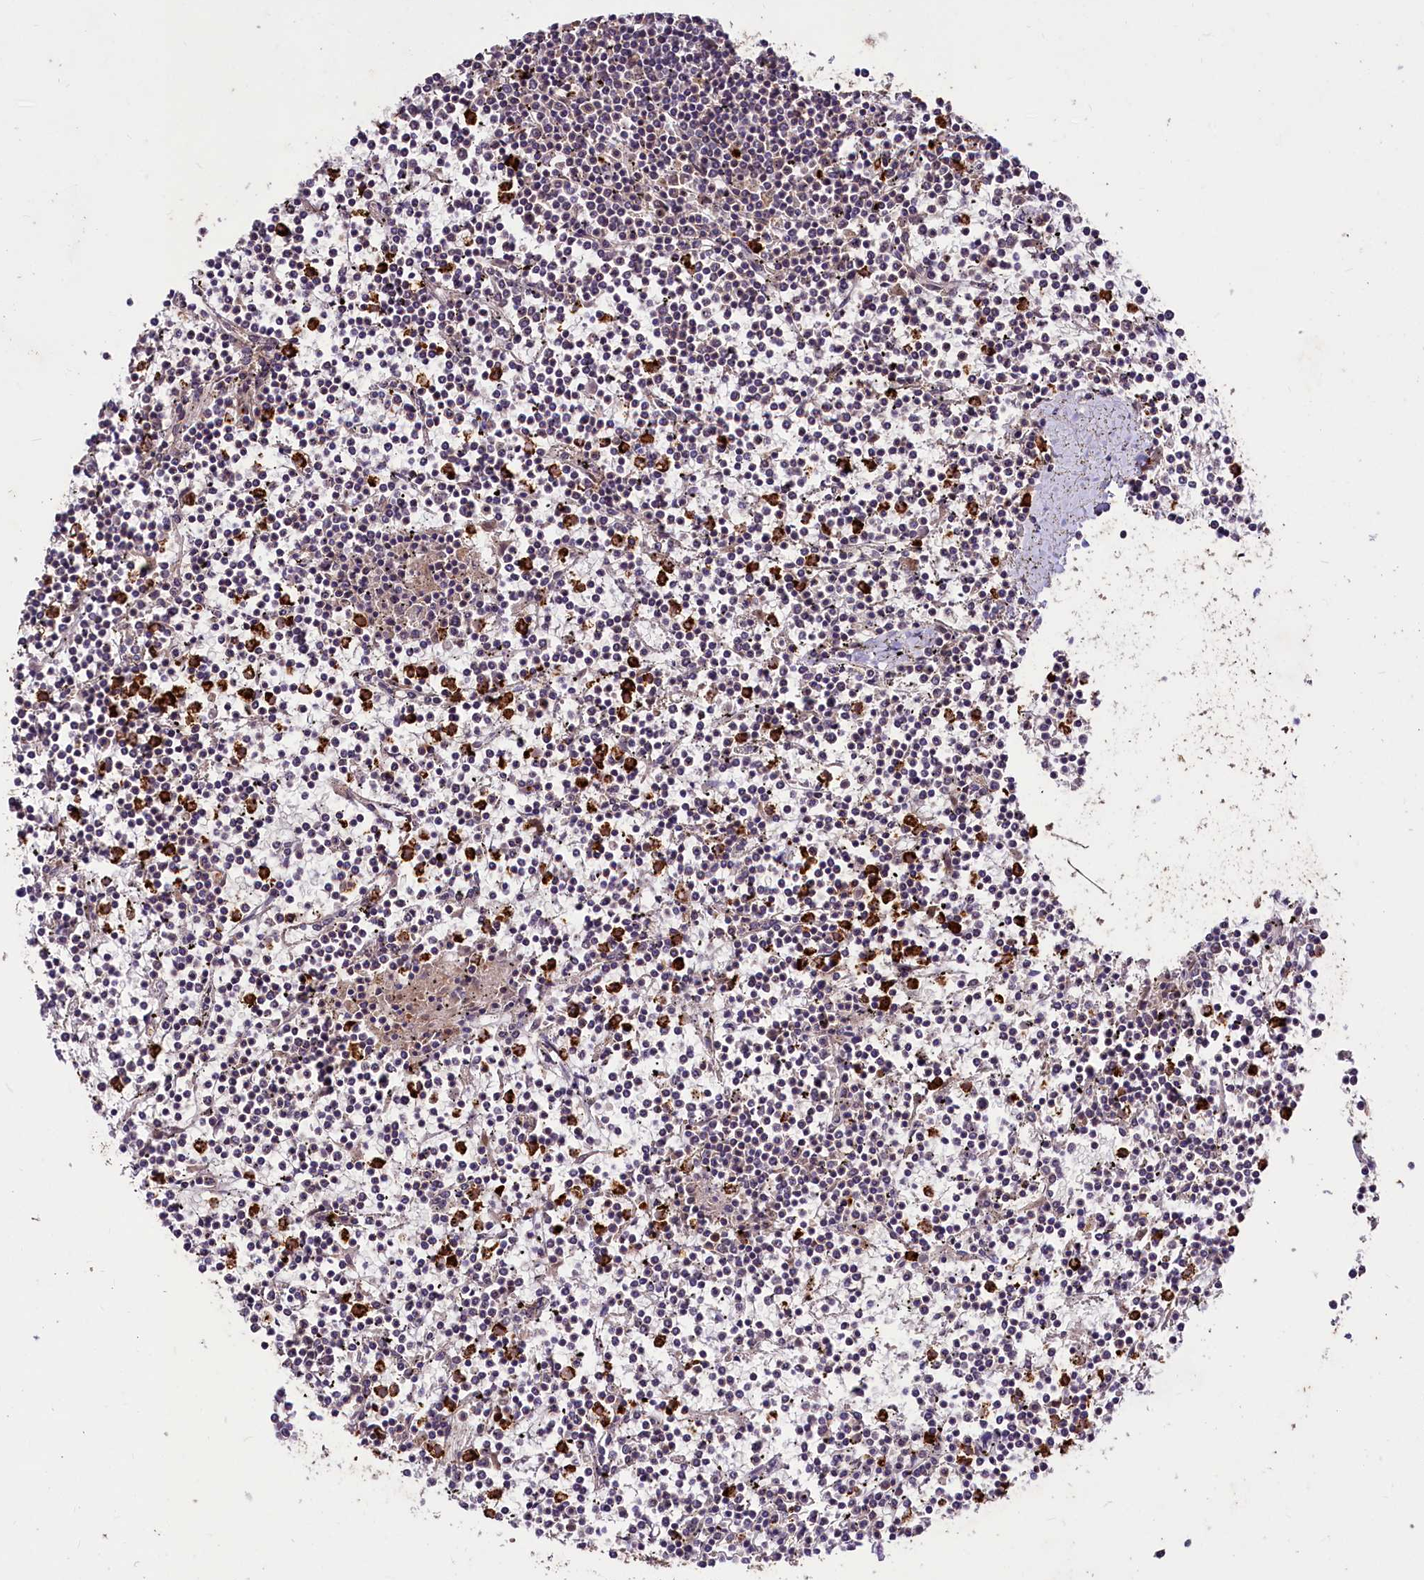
{"staining": {"intensity": "negative", "quantity": "none", "location": "none"}, "tissue": "lymphoma", "cell_type": "Tumor cells", "image_type": "cancer", "snomed": [{"axis": "morphology", "description": "Malignant lymphoma, non-Hodgkin's type, Low grade"}, {"axis": "topography", "description": "Spleen"}], "caption": "The photomicrograph shows no staining of tumor cells in lymphoma. The staining is performed using DAB brown chromogen with nuclei counter-stained in using hematoxylin.", "gene": "KLRB1", "patient": {"sex": "female", "age": 19}}